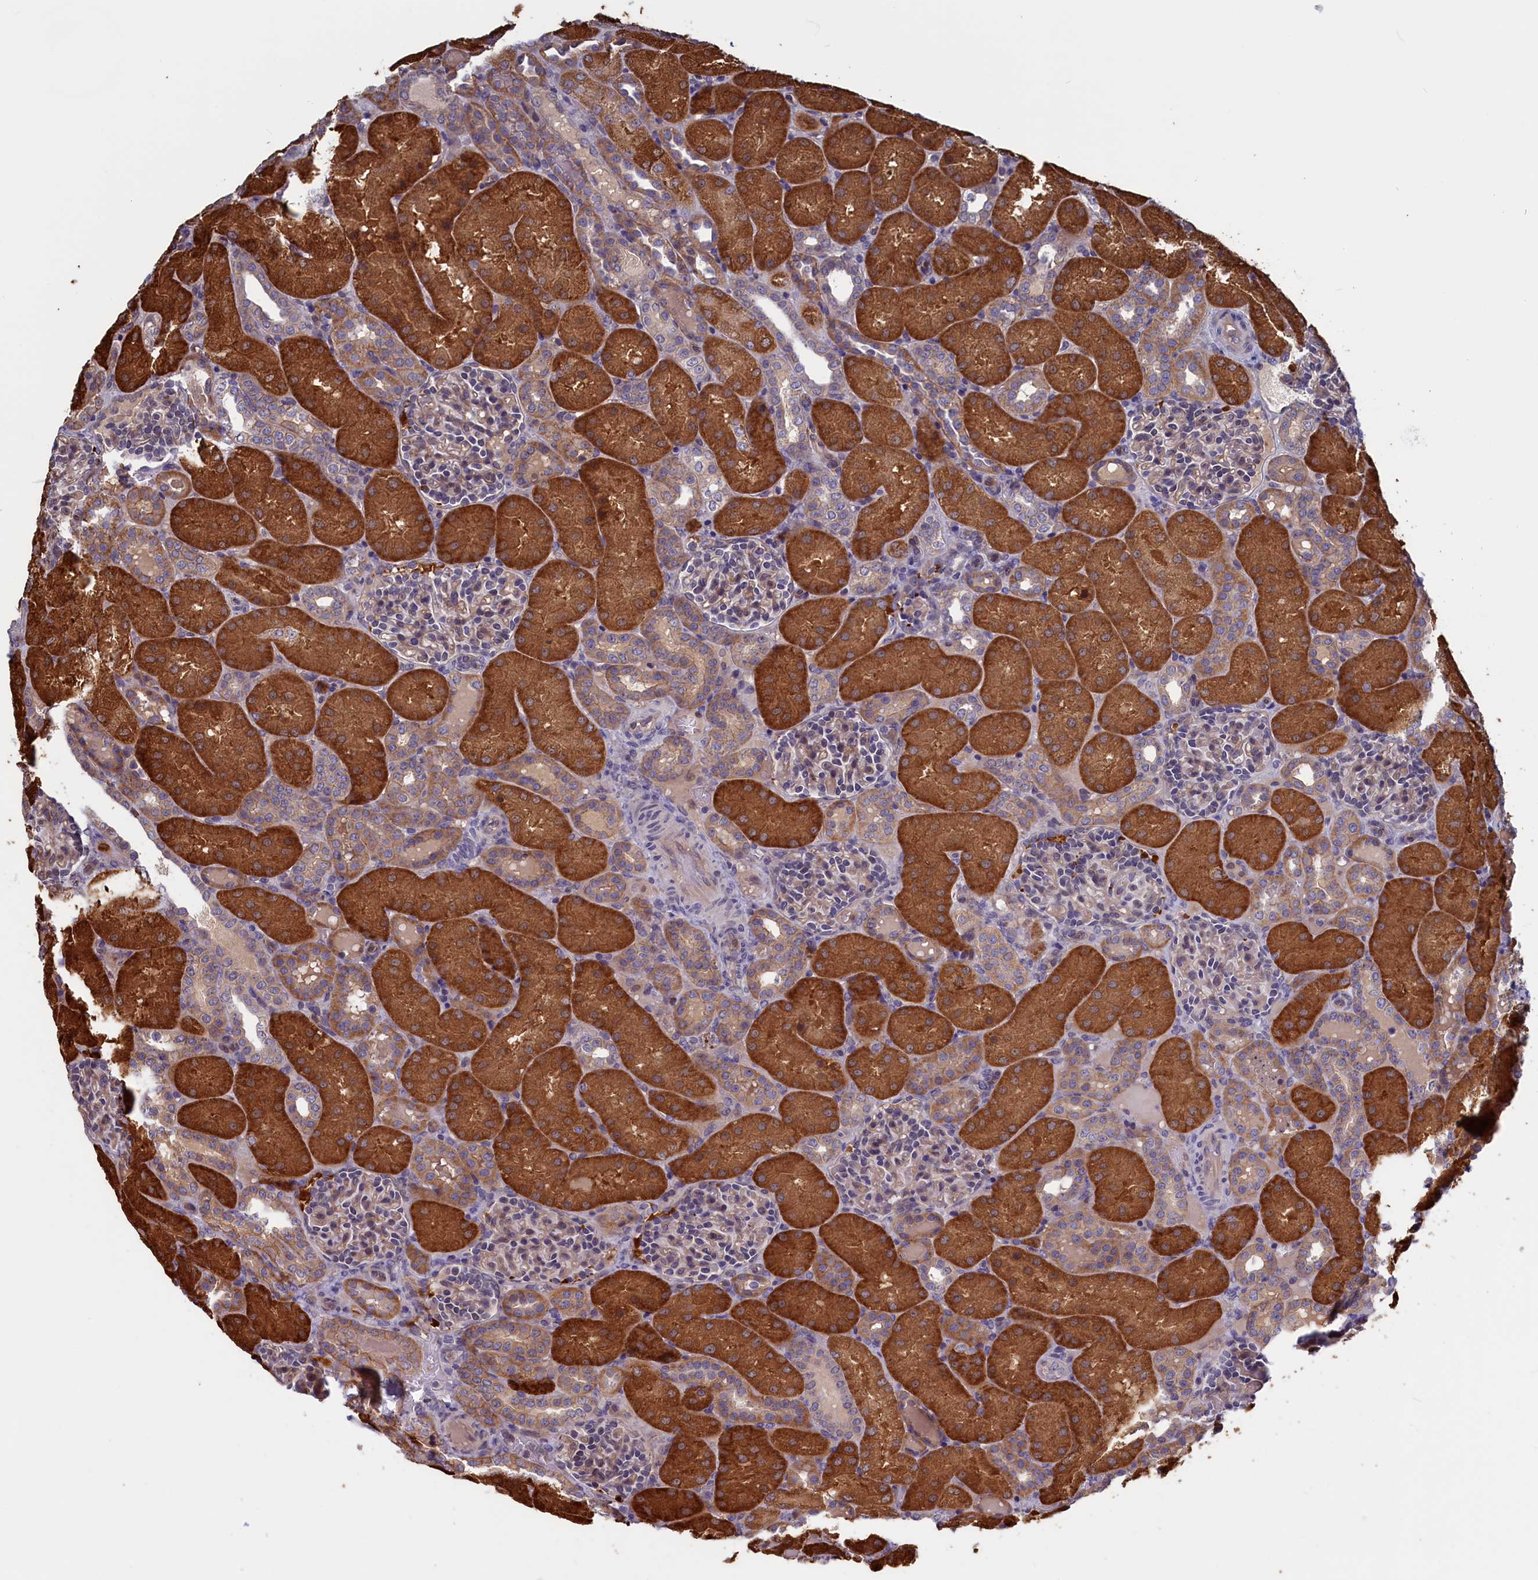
{"staining": {"intensity": "weak", "quantity": "25%-75%", "location": "cytoplasmic/membranous"}, "tissue": "kidney", "cell_type": "Cells in glomeruli", "image_type": "normal", "snomed": [{"axis": "morphology", "description": "Normal tissue, NOS"}, {"axis": "topography", "description": "Kidney"}], "caption": "High-power microscopy captured an IHC histopathology image of benign kidney, revealing weak cytoplasmic/membranous staining in about 25%-75% of cells in glomeruli.", "gene": "PLP2", "patient": {"sex": "male", "age": 1}}